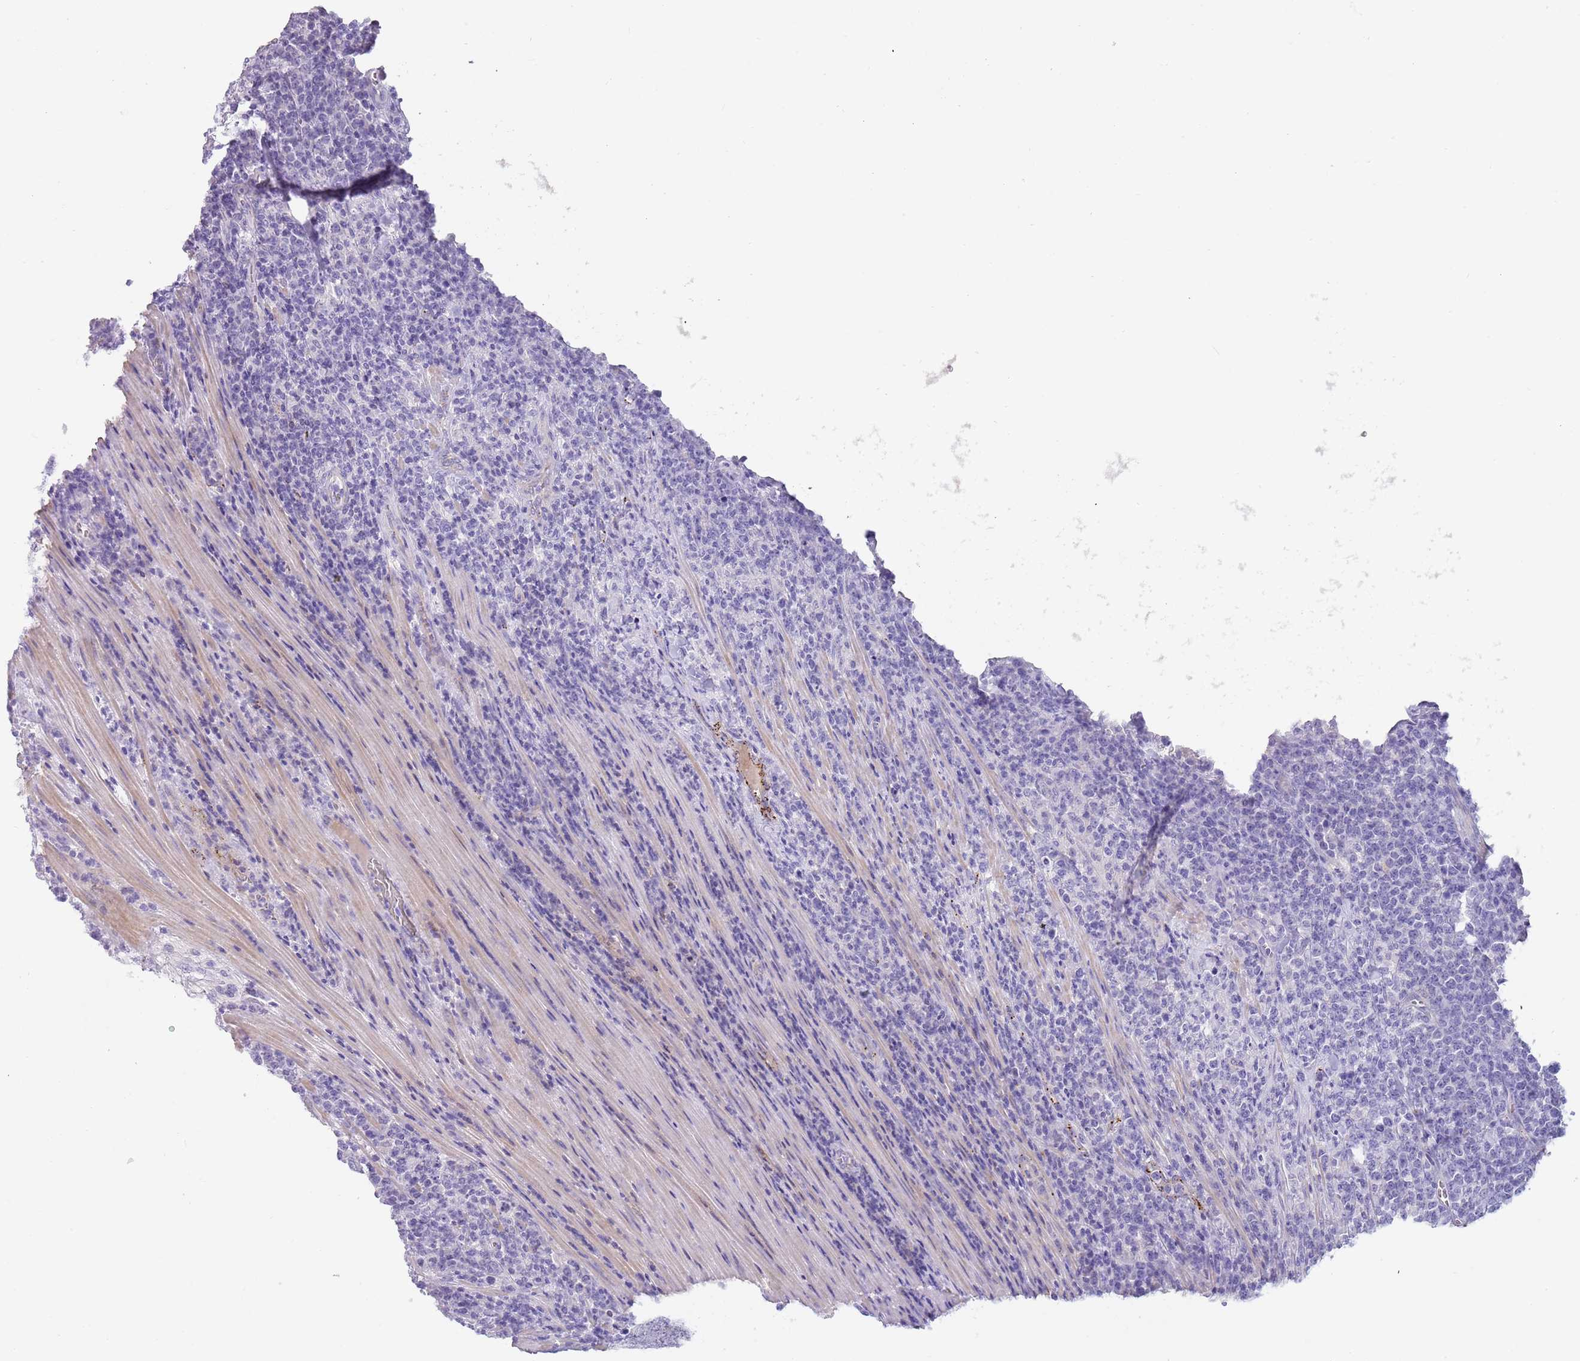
{"staining": {"intensity": "negative", "quantity": "none", "location": "none"}, "tissue": "lymphoma", "cell_type": "Tumor cells", "image_type": "cancer", "snomed": [{"axis": "morphology", "description": "Malignant lymphoma, non-Hodgkin's type, High grade"}, {"axis": "topography", "description": "Small intestine"}], "caption": "Protein analysis of lymphoma exhibits no significant expression in tumor cells.", "gene": "LRRN3", "patient": {"sex": "male", "age": 8}}